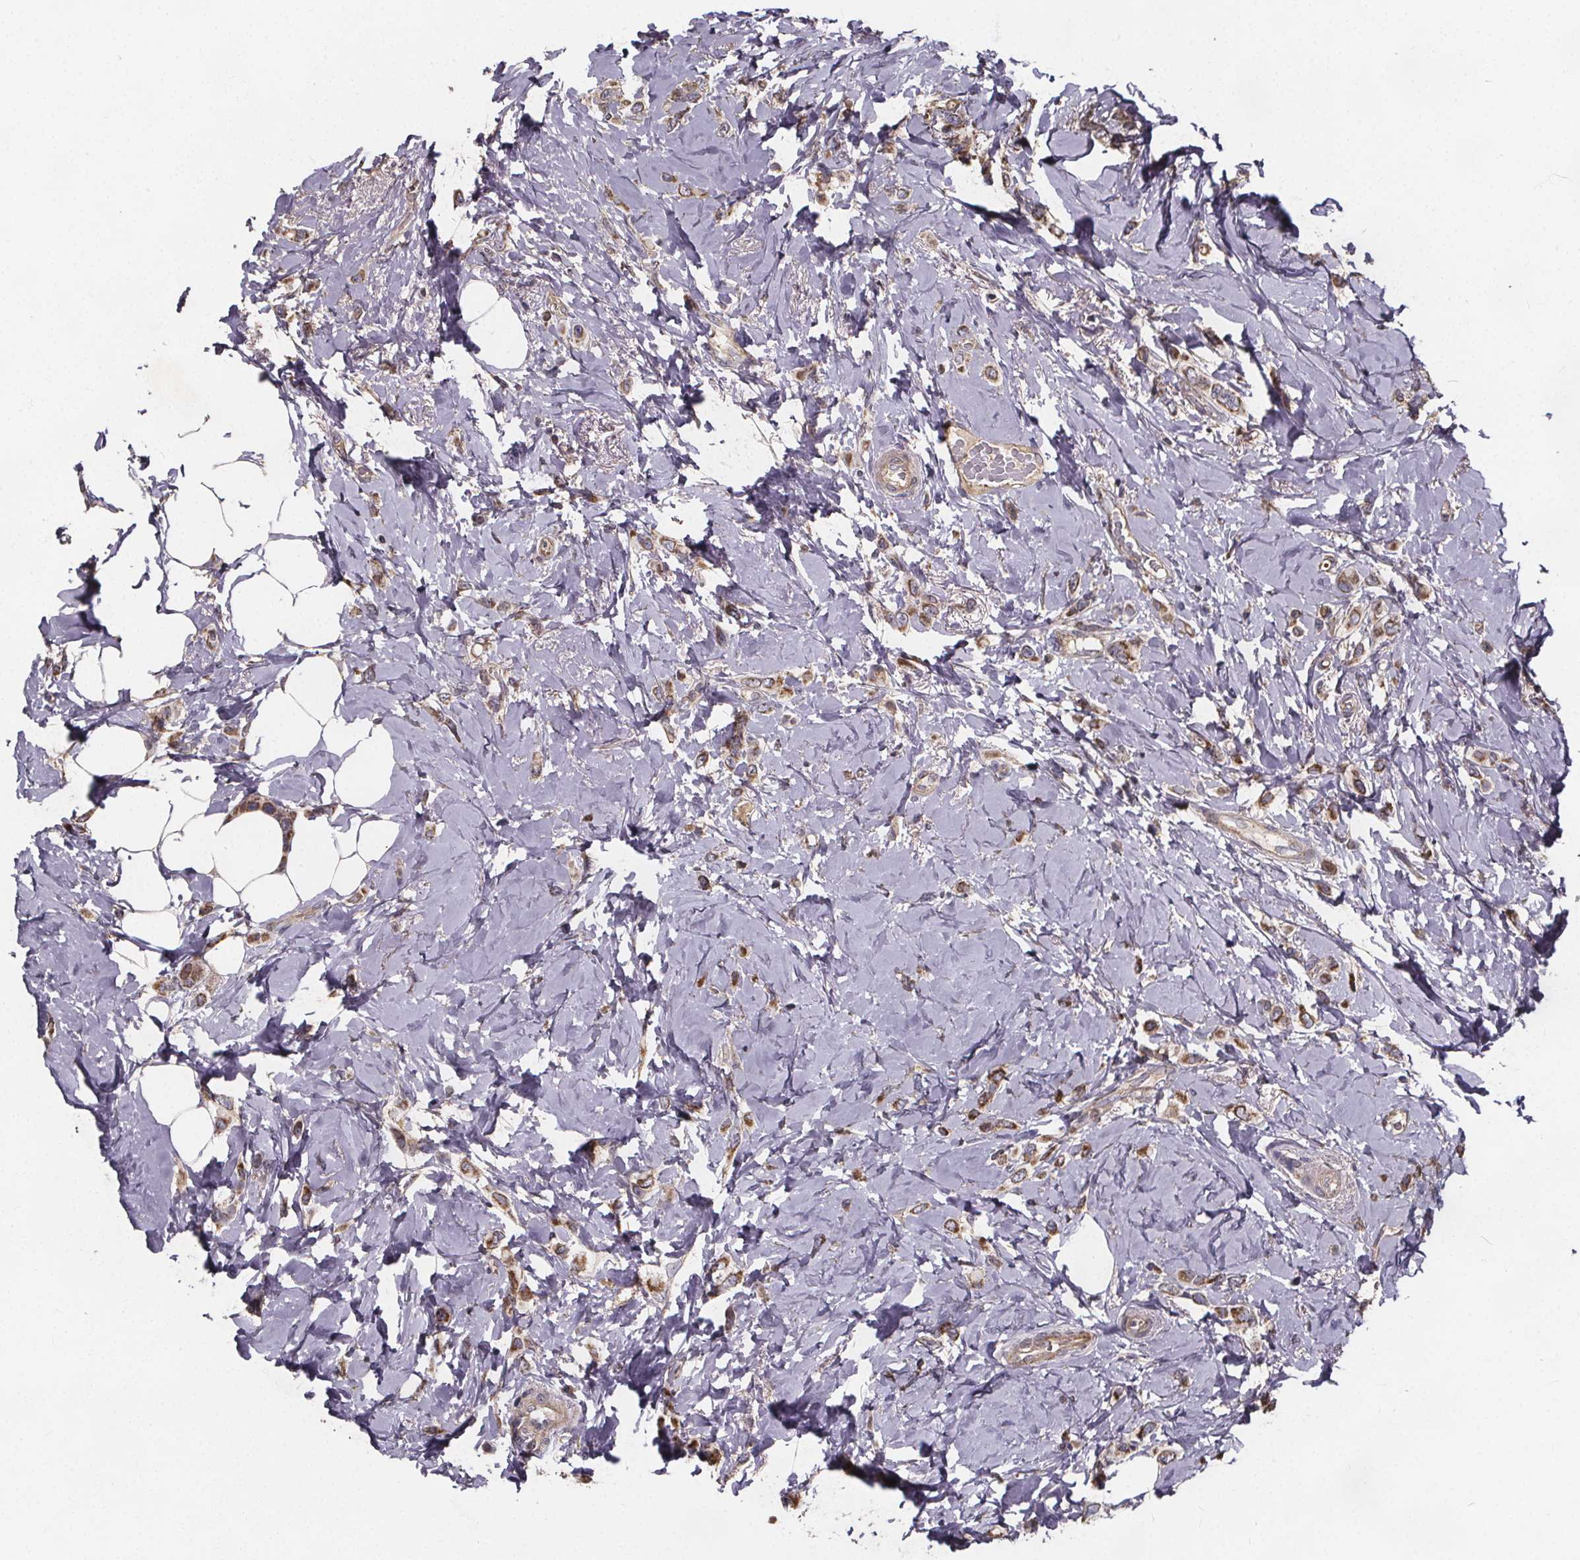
{"staining": {"intensity": "moderate", "quantity": "25%-75%", "location": "cytoplasmic/membranous"}, "tissue": "breast cancer", "cell_type": "Tumor cells", "image_type": "cancer", "snomed": [{"axis": "morphology", "description": "Lobular carcinoma"}, {"axis": "topography", "description": "Breast"}], "caption": "The photomicrograph shows a brown stain indicating the presence of a protein in the cytoplasmic/membranous of tumor cells in breast cancer (lobular carcinoma).", "gene": "YME1L1", "patient": {"sex": "female", "age": 66}}